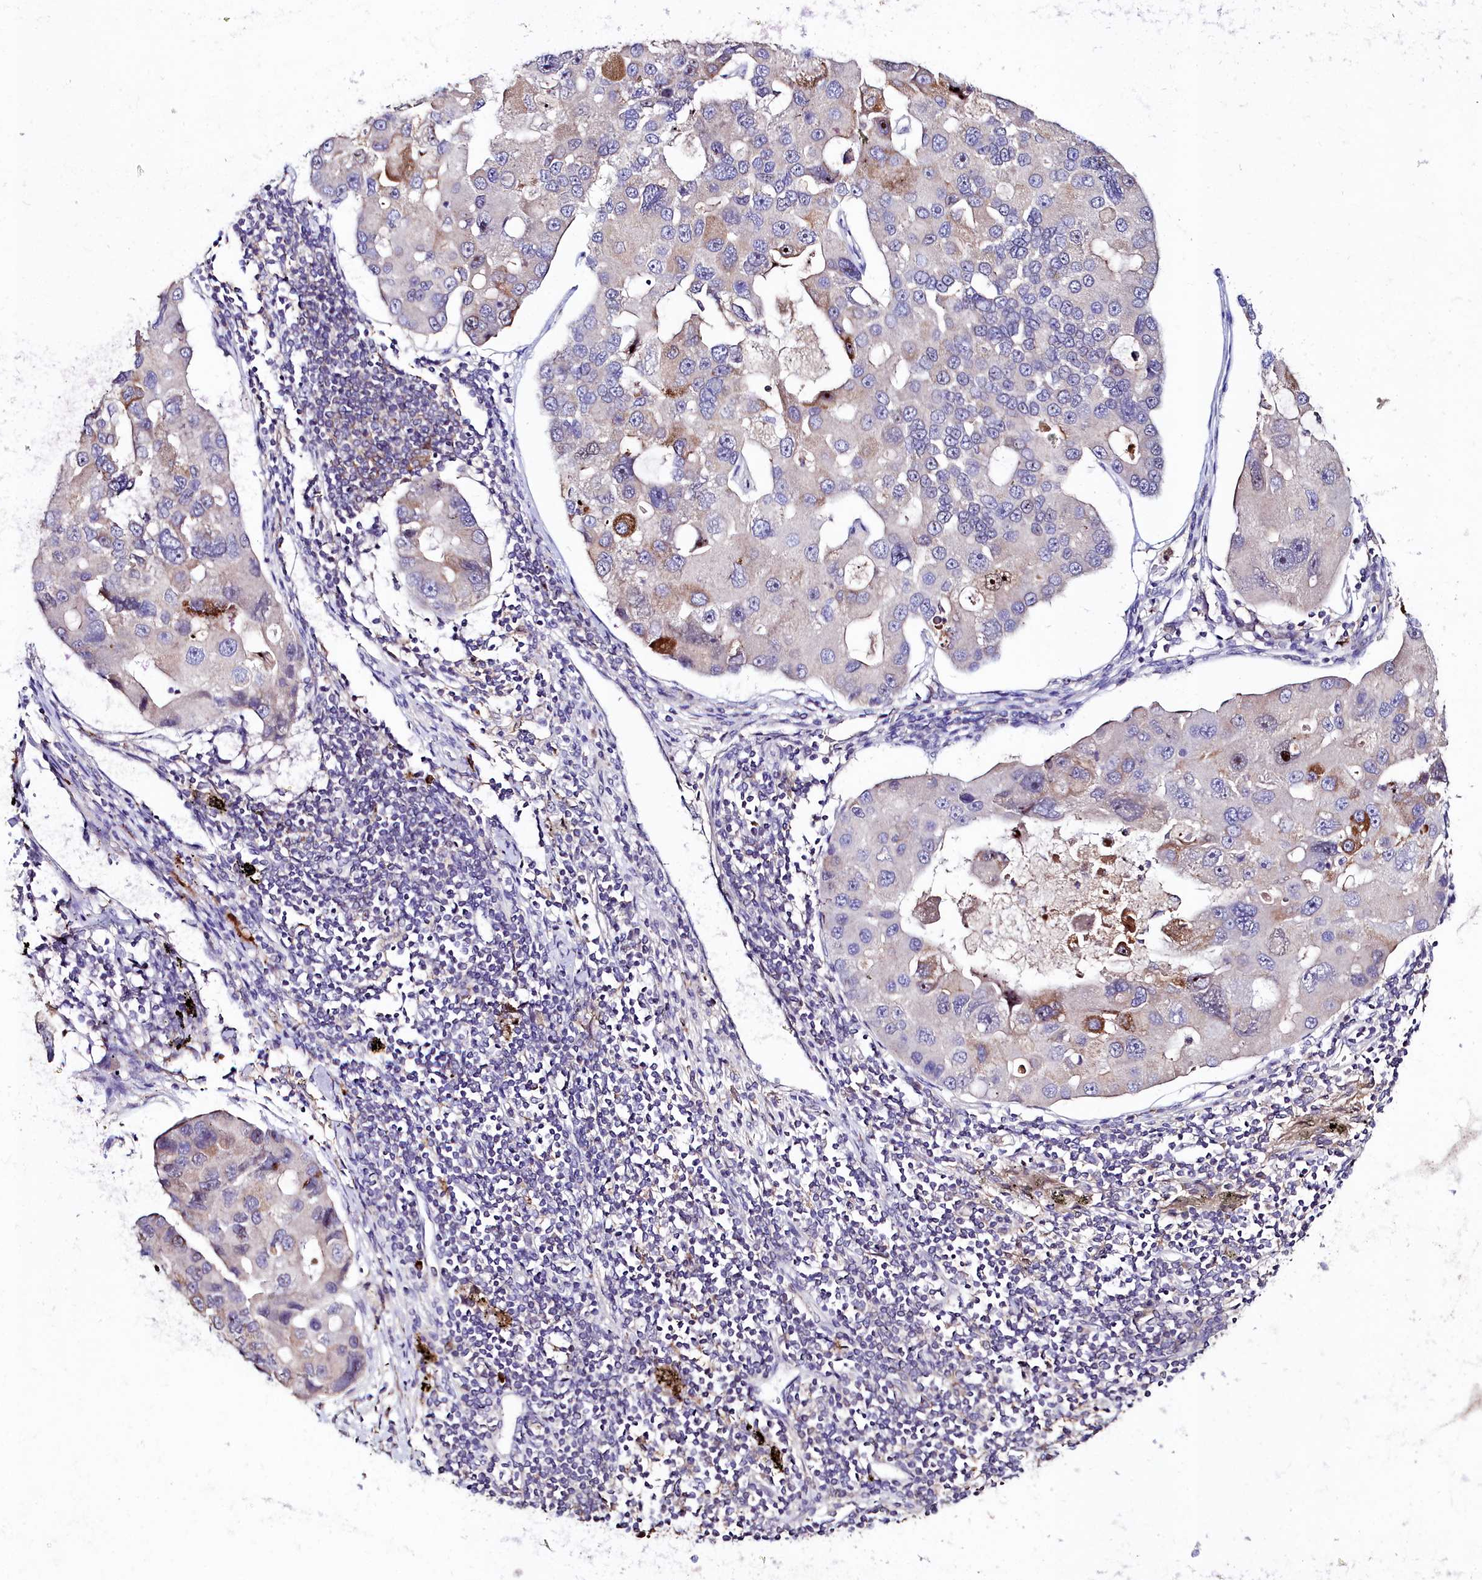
{"staining": {"intensity": "moderate", "quantity": "<25%", "location": "cytoplasmic/membranous,nuclear"}, "tissue": "lung cancer", "cell_type": "Tumor cells", "image_type": "cancer", "snomed": [{"axis": "morphology", "description": "Adenocarcinoma, NOS"}, {"axis": "topography", "description": "Lung"}], "caption": "Lung cancer (adenocarcinoma) was stained to show a protein in brown. There is low levels of moderate cytoplasmic/membranous and nuclear expression in approximately <25% of tumor cells.", "gene": "AMBRA1", "patient": {"sex": "female", "age": 54}}